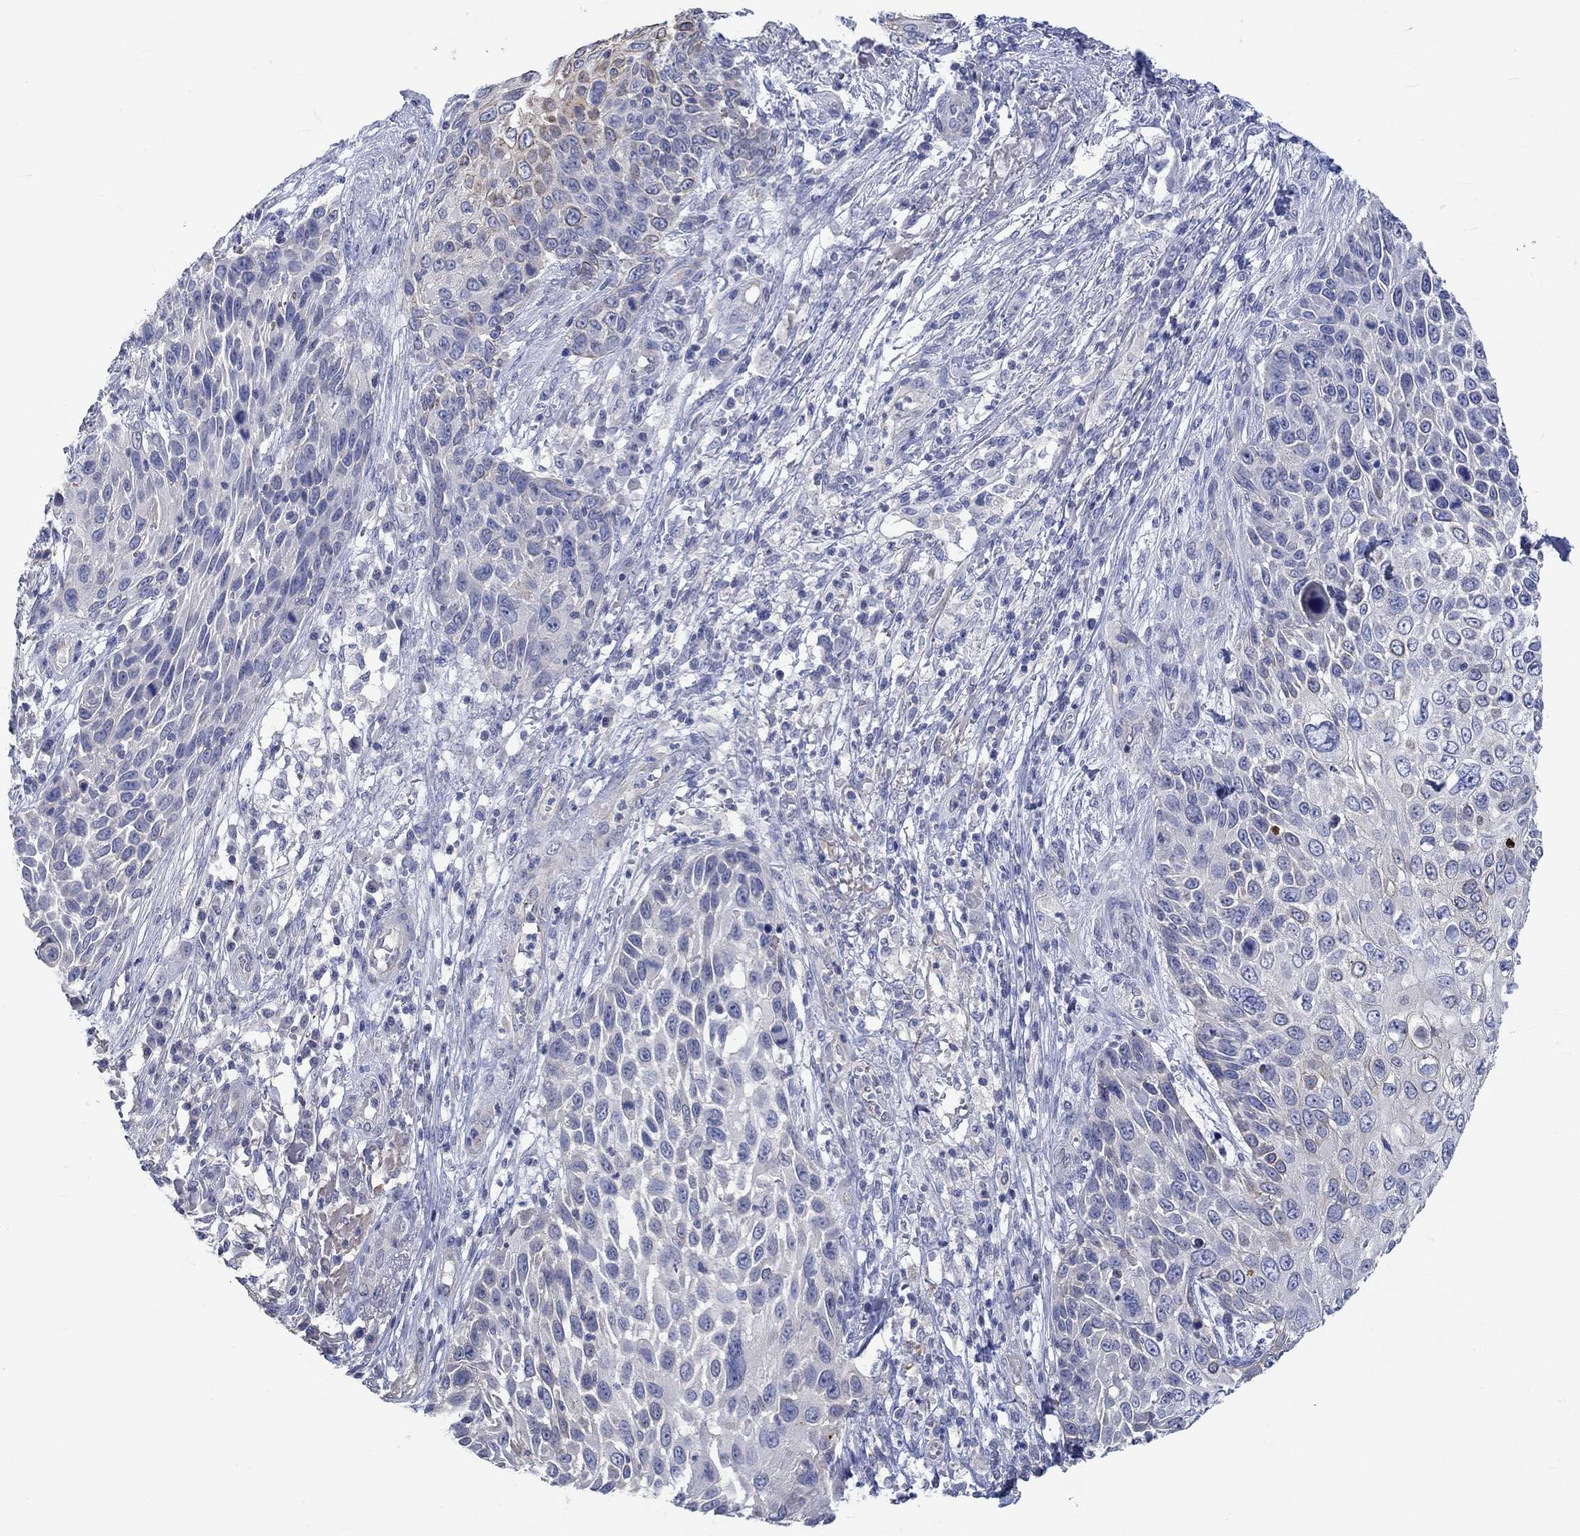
{"staining": {"intensity": "weak", "quantity": "<25%", "location": "cytoplasmic/membranous"}, "tissue": "skin cancer", "cell_type": "Tumor cells", "image_type": "cancer", "snomed": [{"axis": "morphology", "description": "Squamous cell carcinoma, NOS"}, {"axis": "topography", "description": "Skin"}], "caption": "Tumor cells are negative for brown protein staining in skin squamous cell carcinoma. The staining was performed using DAB to visualize the protein expression in brown, while the nuclei were stained in blue with hematoxylin (Magnification: 20x).", "gene": "AGRP", "patient": {"sex": "male", "age": 92}}